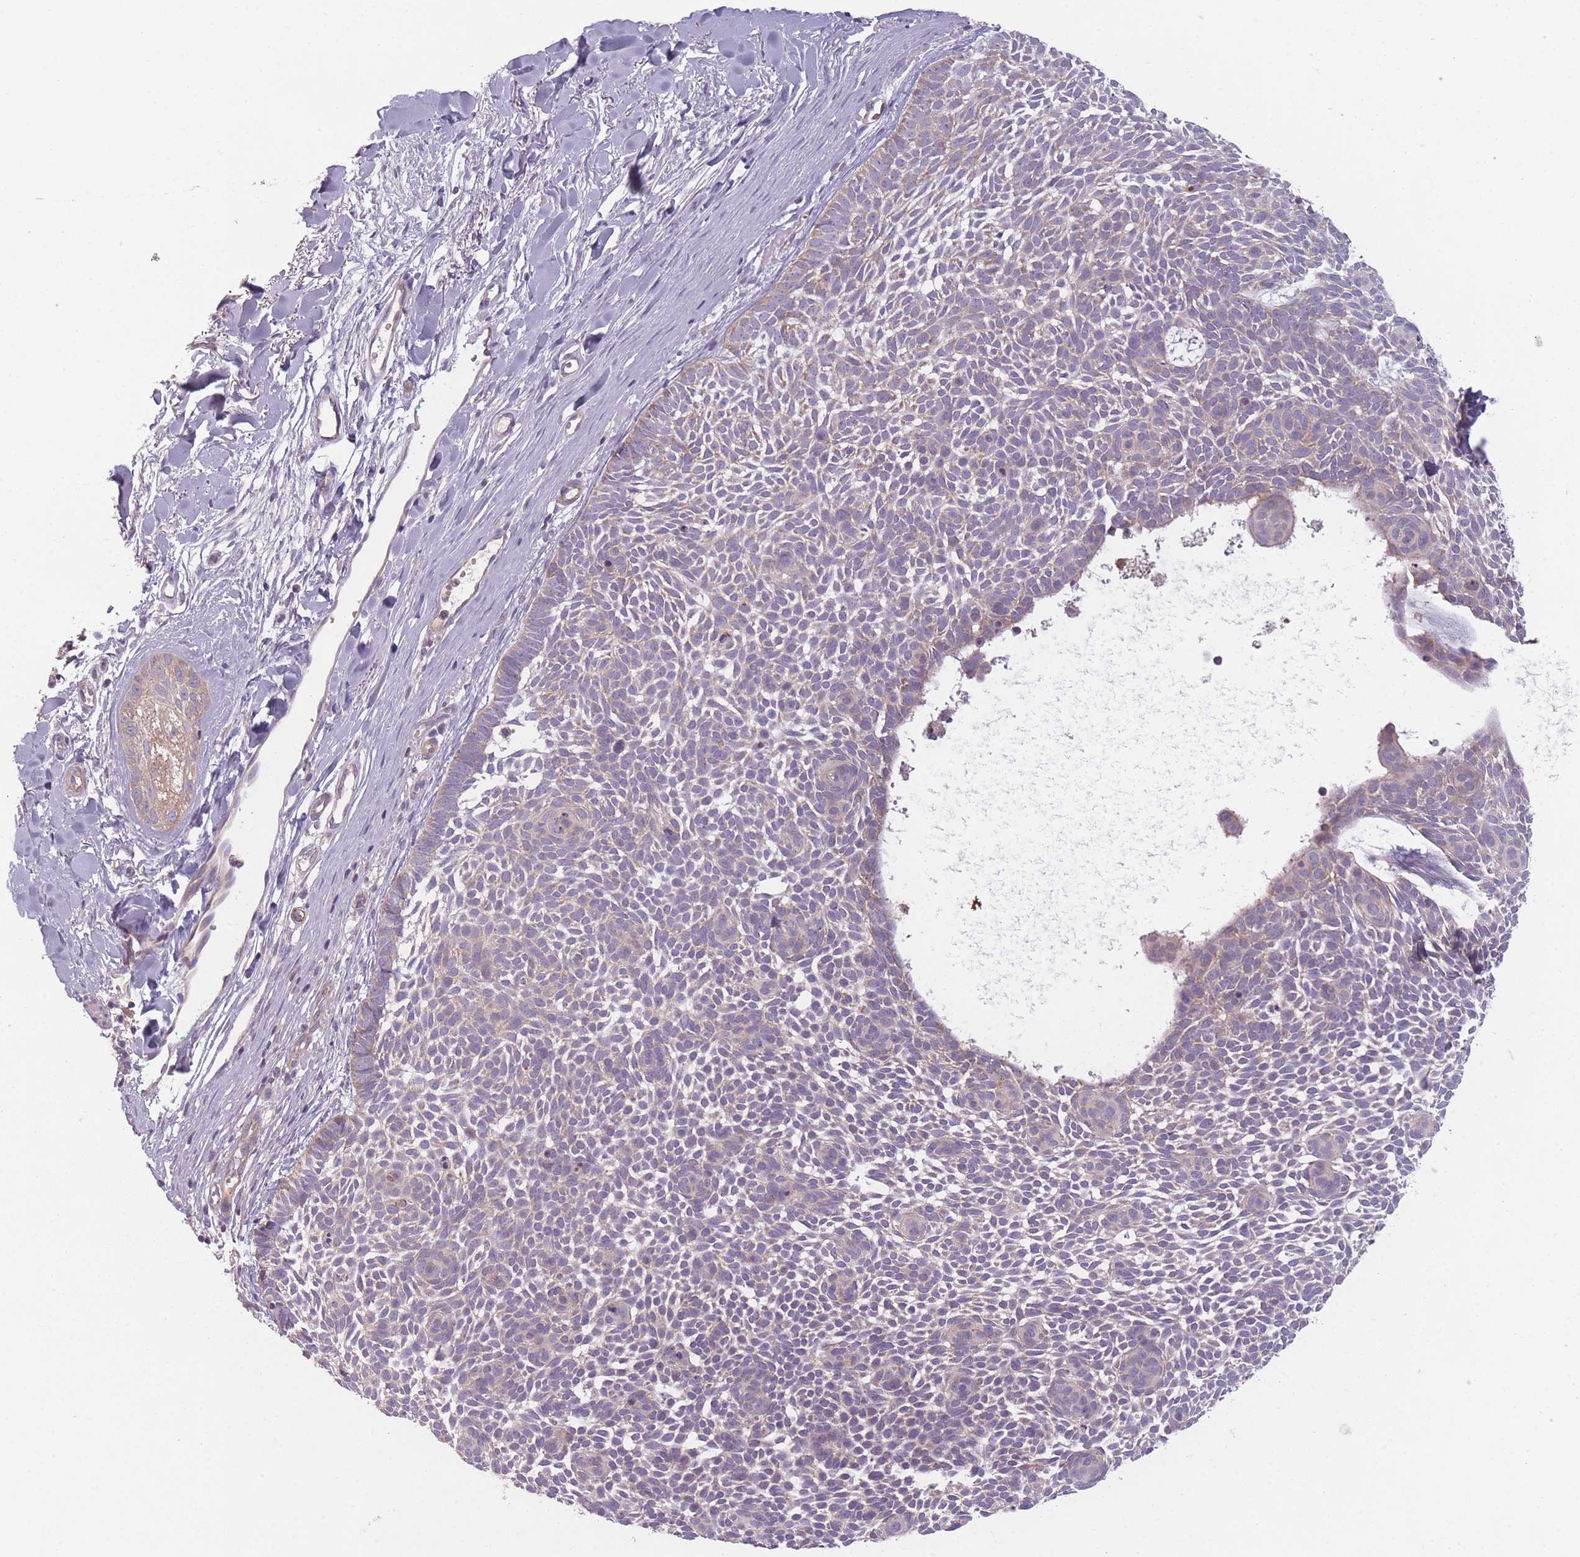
{"staining": {"intensity": "negative", "quantity": "none", "location": "none"}, "tissue": "skin cancer", "cell_type": "Tumor cells", "image_type": "cancer", "snomed": [{"axis": "morphology", "description": "Basal cell carcinoma"}, {"axis": "topography", "description": "Skin"}], "caption": "The photomicrograph demonstrates no staining of tumor cells in basal cell carcinoma (skin).", "gene": "NT5DC2", "patient": {"sex": "male", "age": 61}}